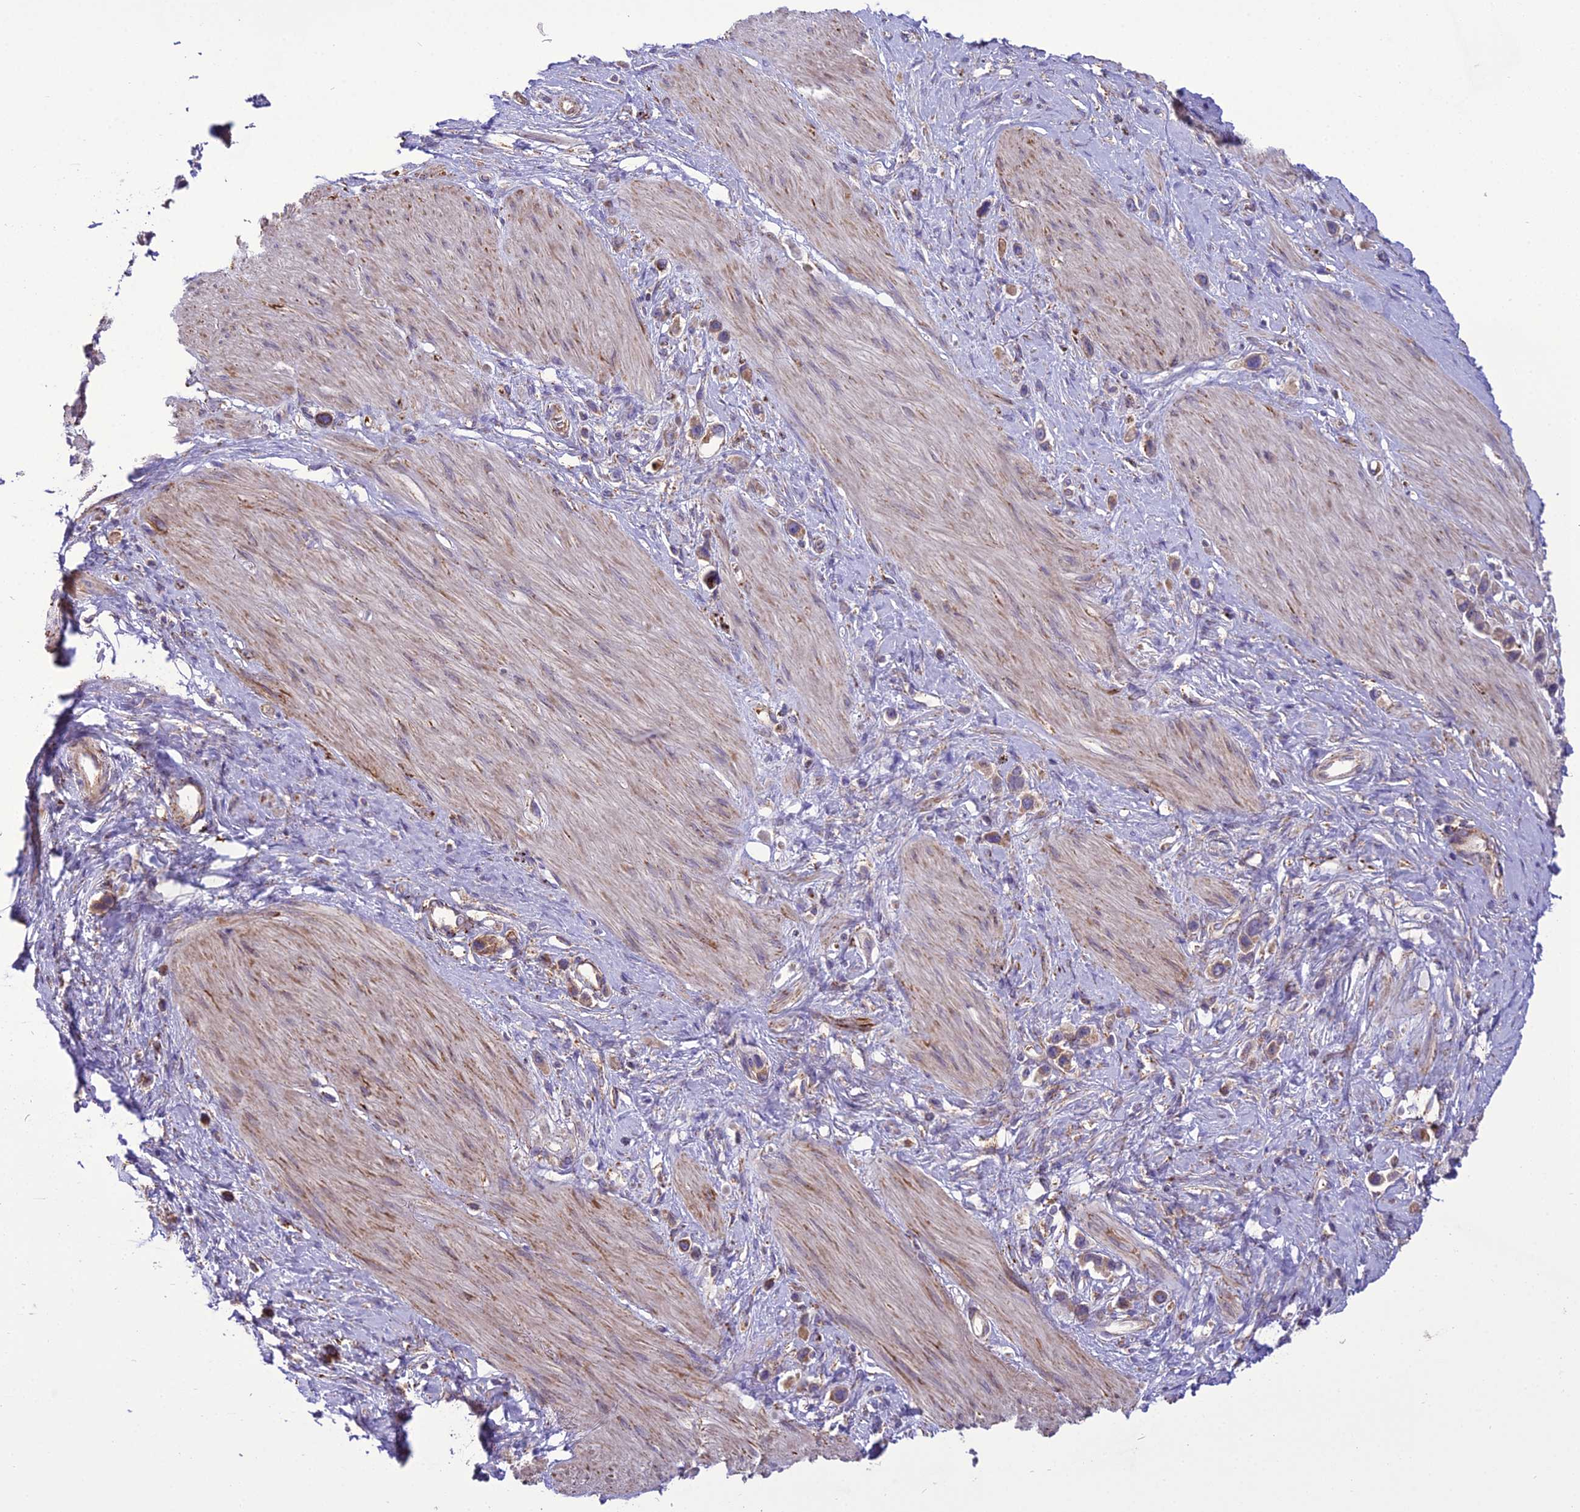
{"staining": {"intensity": "weak", "quantity": ">75%", "location": "cytoplasmic/membranous"}, "tissue": "stomach cancer", "cell_type": "Tumor cells", "image_type": "cancer", "snomed": [{"axis": "morphology", "description": "Adenocarcinoma, NOS"}, {"axis": "topography", "description": "Stomach"}], "caption": "There is low levels of weak cytoplasmic/membranous expression in tumor cells of stomach cancer, as demonstrated by immunohistochemical staining (brown color).", "gene": "TBC1D24", "patient": {"sex": "female", "age": 65}}